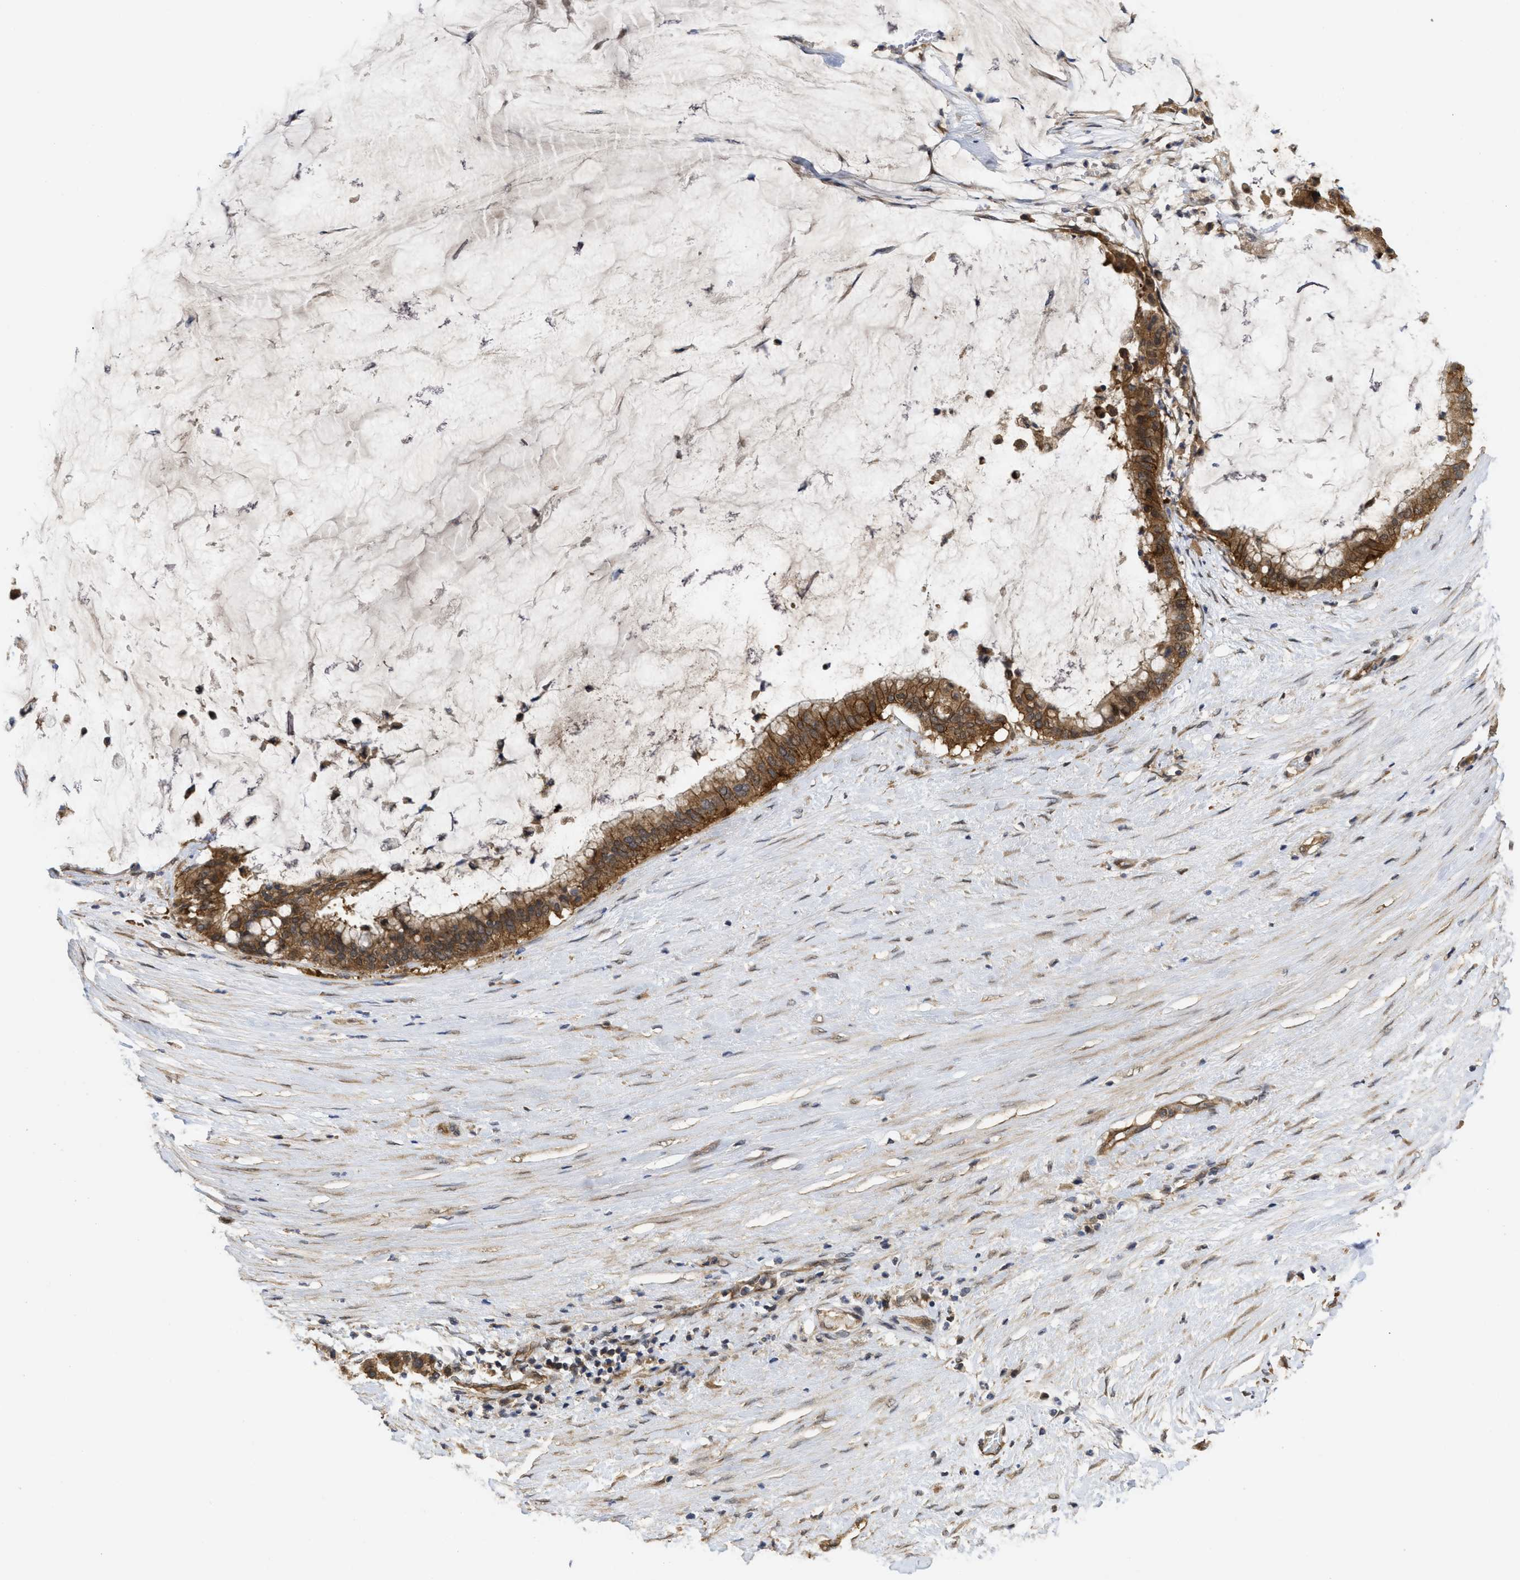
{"staining": {"intensity": "strong", "quantity": ">75%", "location": "cytoplasmic/membranous"}, "tissue": "pancreatic cancer", "cell_type": "Tumor cells", "image_type": "cancer", "snomed": [{"axis": "morphology", "description": "Adenocarcinoma, NOS"}, {"axis": "topography", "description": "Pancreas"}], "caption": "This micrograph shows immunohistochemistry (IHC) staining of human pancreatic cancer (adenocarcinoma), with high strong cytoplasmic/membranous positivity in approximately >75% of tumor cells.", "gene": "FZD6", "patient": {"sex": "male", "age": 41}}